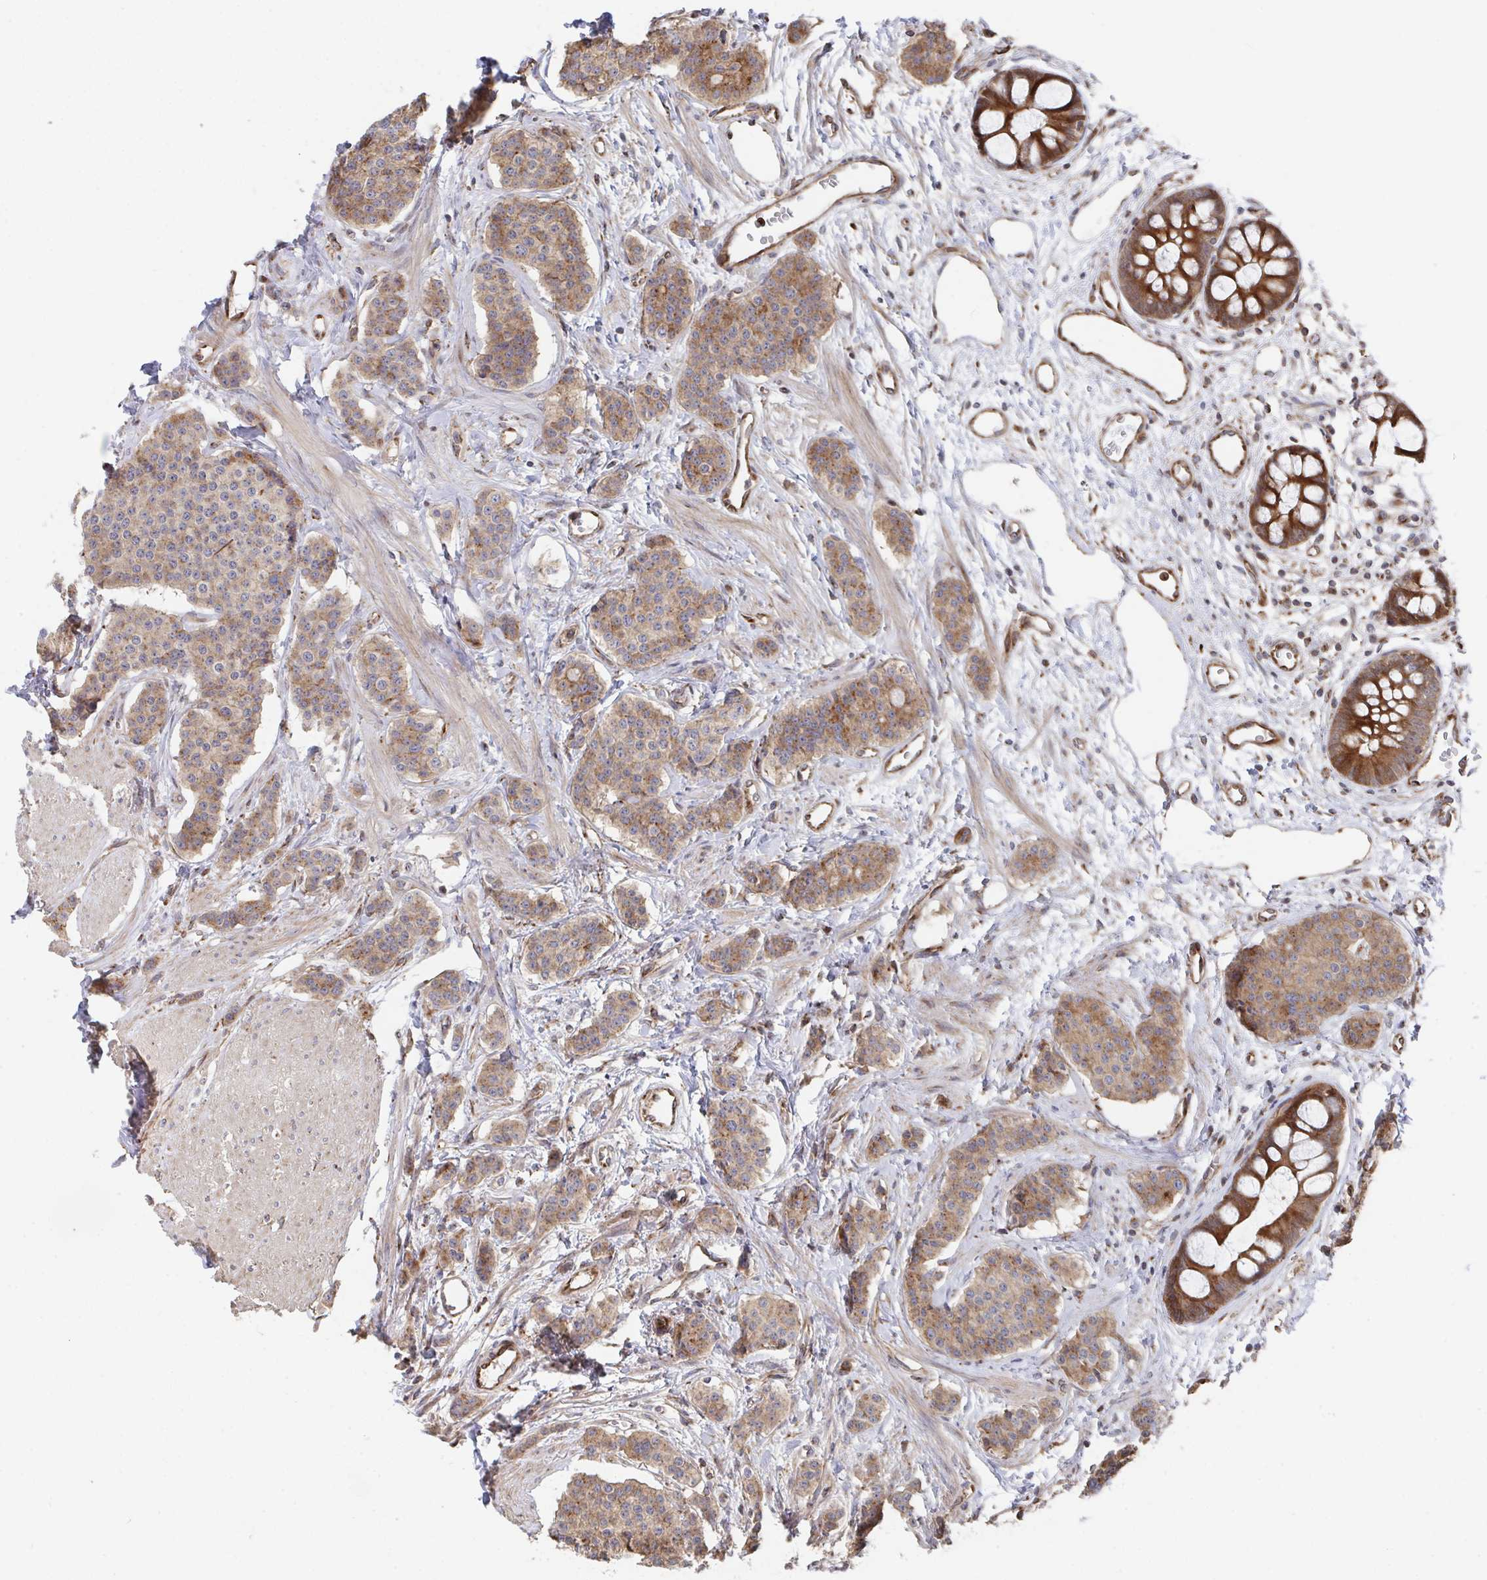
{"staining": {"intensity": "moderate", "quantity": ">75%", "location": "cytoplasmic/membranous"}, "tissue": "carcinoid", "cell_type": "Tumor cells", "image_type": "cancer", "snomed": [{"axis": "morphology", "description": "Carcinoid, malignant, NOS"}, {"axis": "topography", "description": "Small intestine"}], "caption": "Carcinoid (malignant) stained with immunohistochemistry reveals moderate cytoplasmic/membranous staining in about >75% of tumor cells.", "gene": "FJX1", "patient": {"sex": "female", "age": 64}}